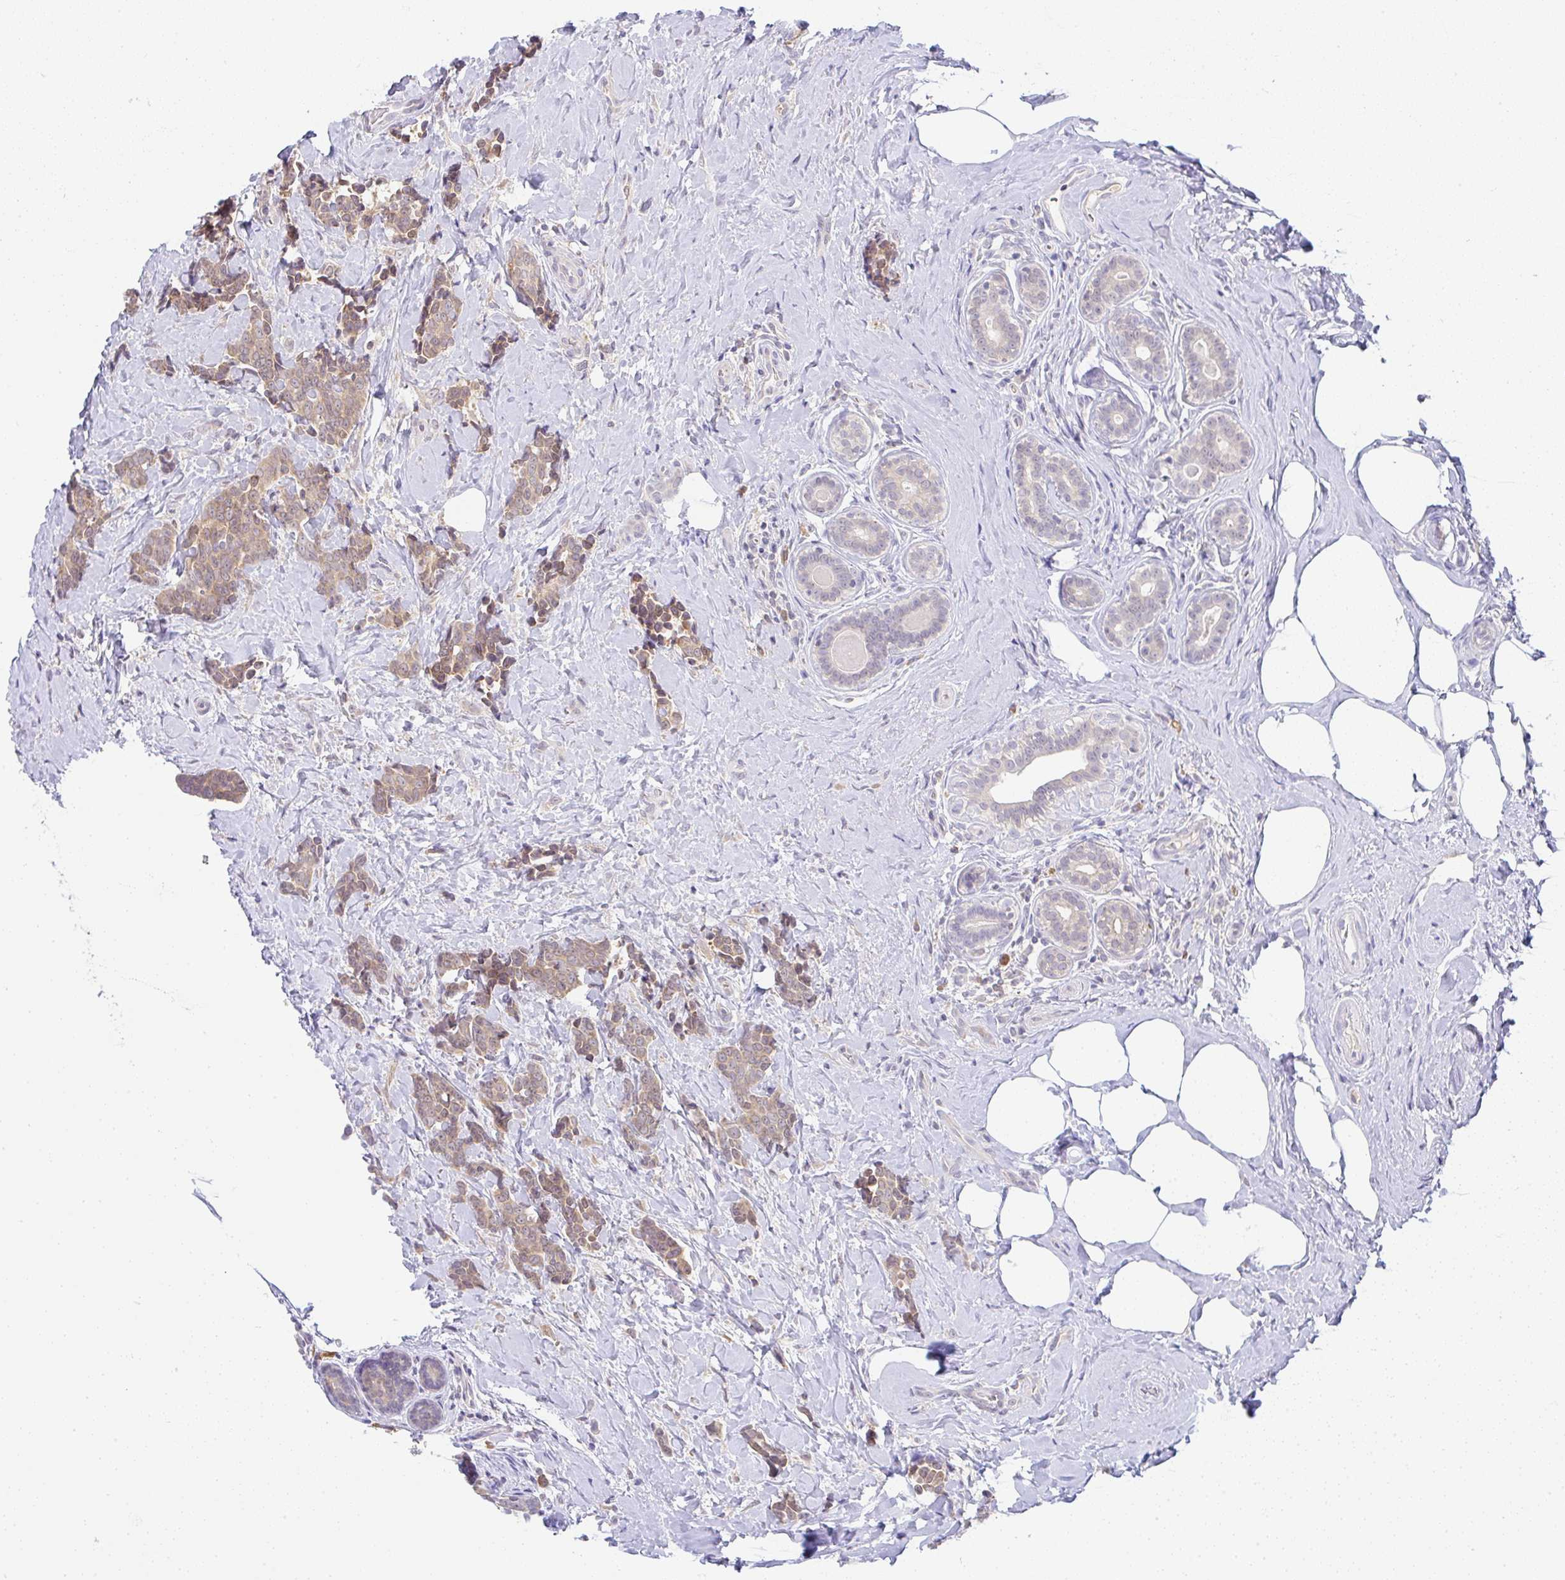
{"staining": {"intensity": "weak", "quantity": ">75%", "location": "cytoplasmic/membranous"}, "tissue": "breast cancer", "cell_type": "Tumor cells", "image_type": "cancer", "snomed": [{"axis": "morphology", "description": "Duct carcinoma"}, {"axis": "topography", "description": "Breast"}], "caption": "Weak cytoplasmic/membranous protein positivity is seen in approximately >75% of tumor cells in breast cancer (invasive ductal carcinoma). (Stains: DAB in brown, nuclei in blue, Microscopy: brightfield microscopy at high magnification).", "gene": "DERL2", "patient": {"sex": "female", "age": 71}}